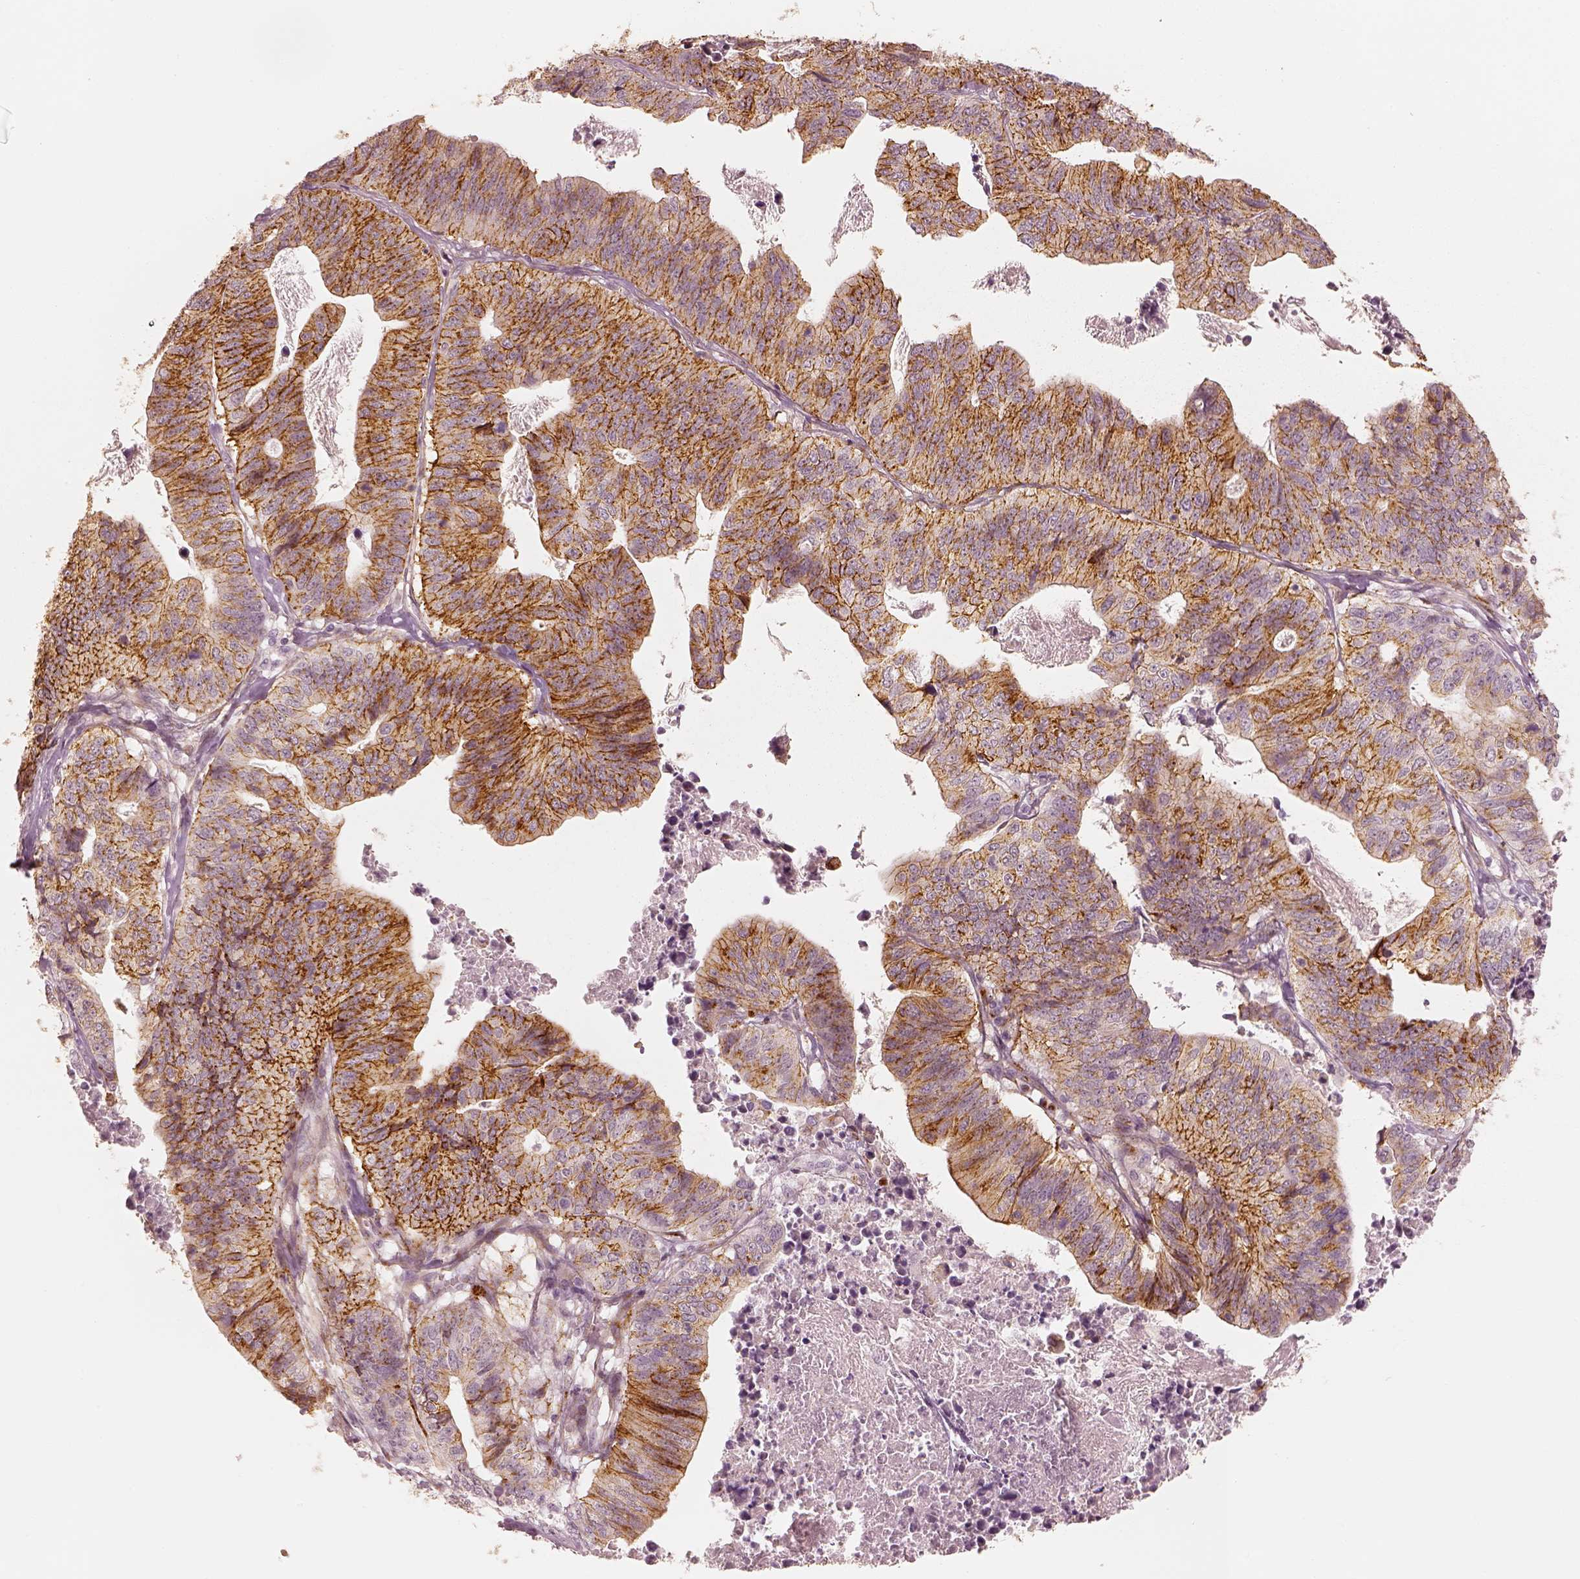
{"staining": {"intensity": "moderate", "quantity": "25%-75%", "location": "cytoplasmic/membranous"}, "tissue": "stomach cancer", "cell_type": "Tumor cells", "image_type": "cancer", "snomed": [{"axis": "morphology", "description": "Adenocarcinoma, NOS"}, {"axis": "topography", "description": "Stomach, upper"}], "caption": "Adenocarcinoma (stomach) stained with a protein marker shows moderate staining in tumor cells.", "gene": "GORASP2", "patient": {"sex": "female", "age": 67}}